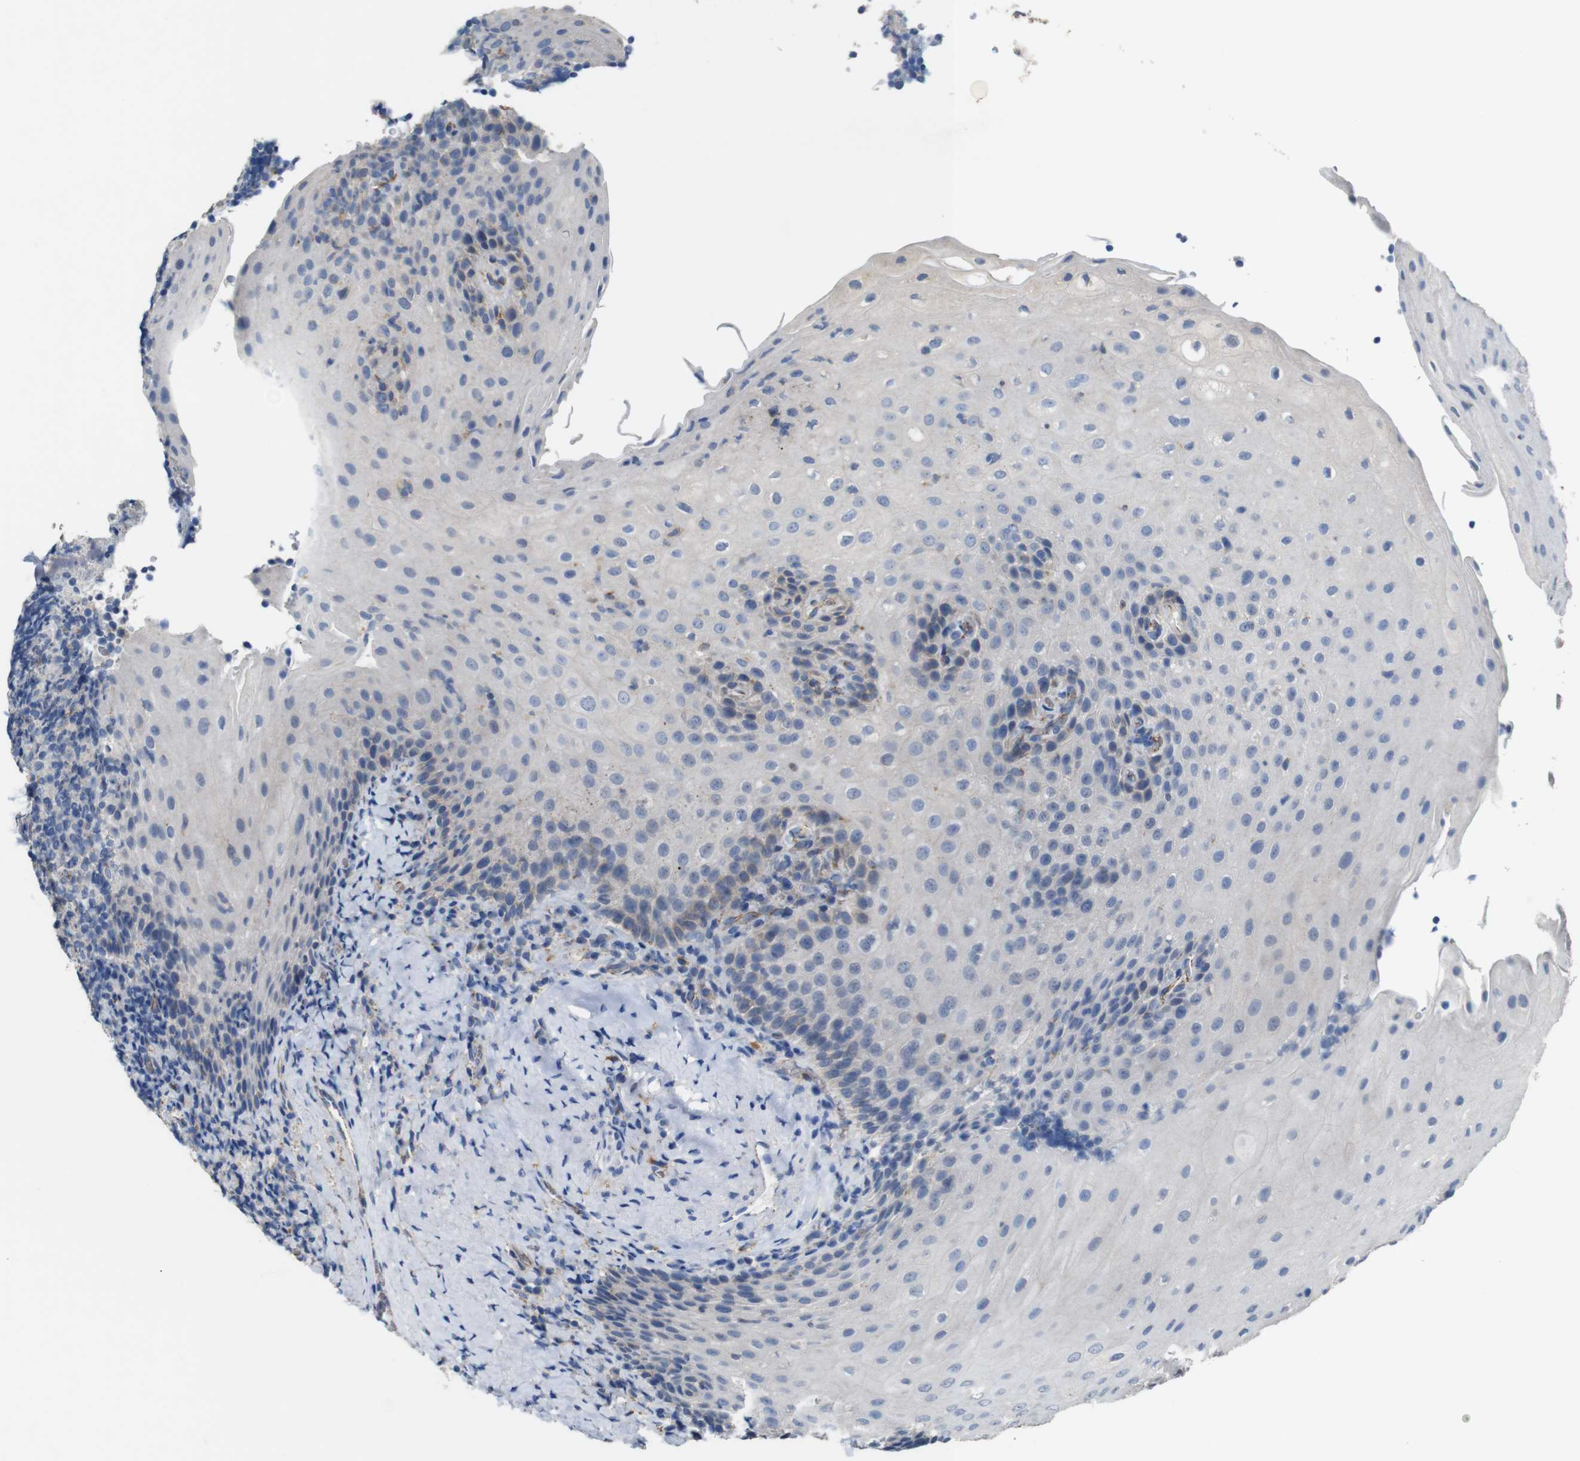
{"staining": {"intensity": "moderate", "quantity": "<25%", "location": "cytoplasmic/membranous"}, "tissue": "tonsil", "cell_type": "Germinal center cells", "image_type": "normal", "snomed": [{"axis": "morphology", "description": "Normal tissue, NOS"}, {"axis": "topography", "description": "Tonsil"}], "caption": "Unremarkable tonsil reveals moderate cytoplasmic/membranous staining in approximately <25% of germinal center cells.", "gene": "NHLRC3", "patient": {"sex": "male", "age": 37}}